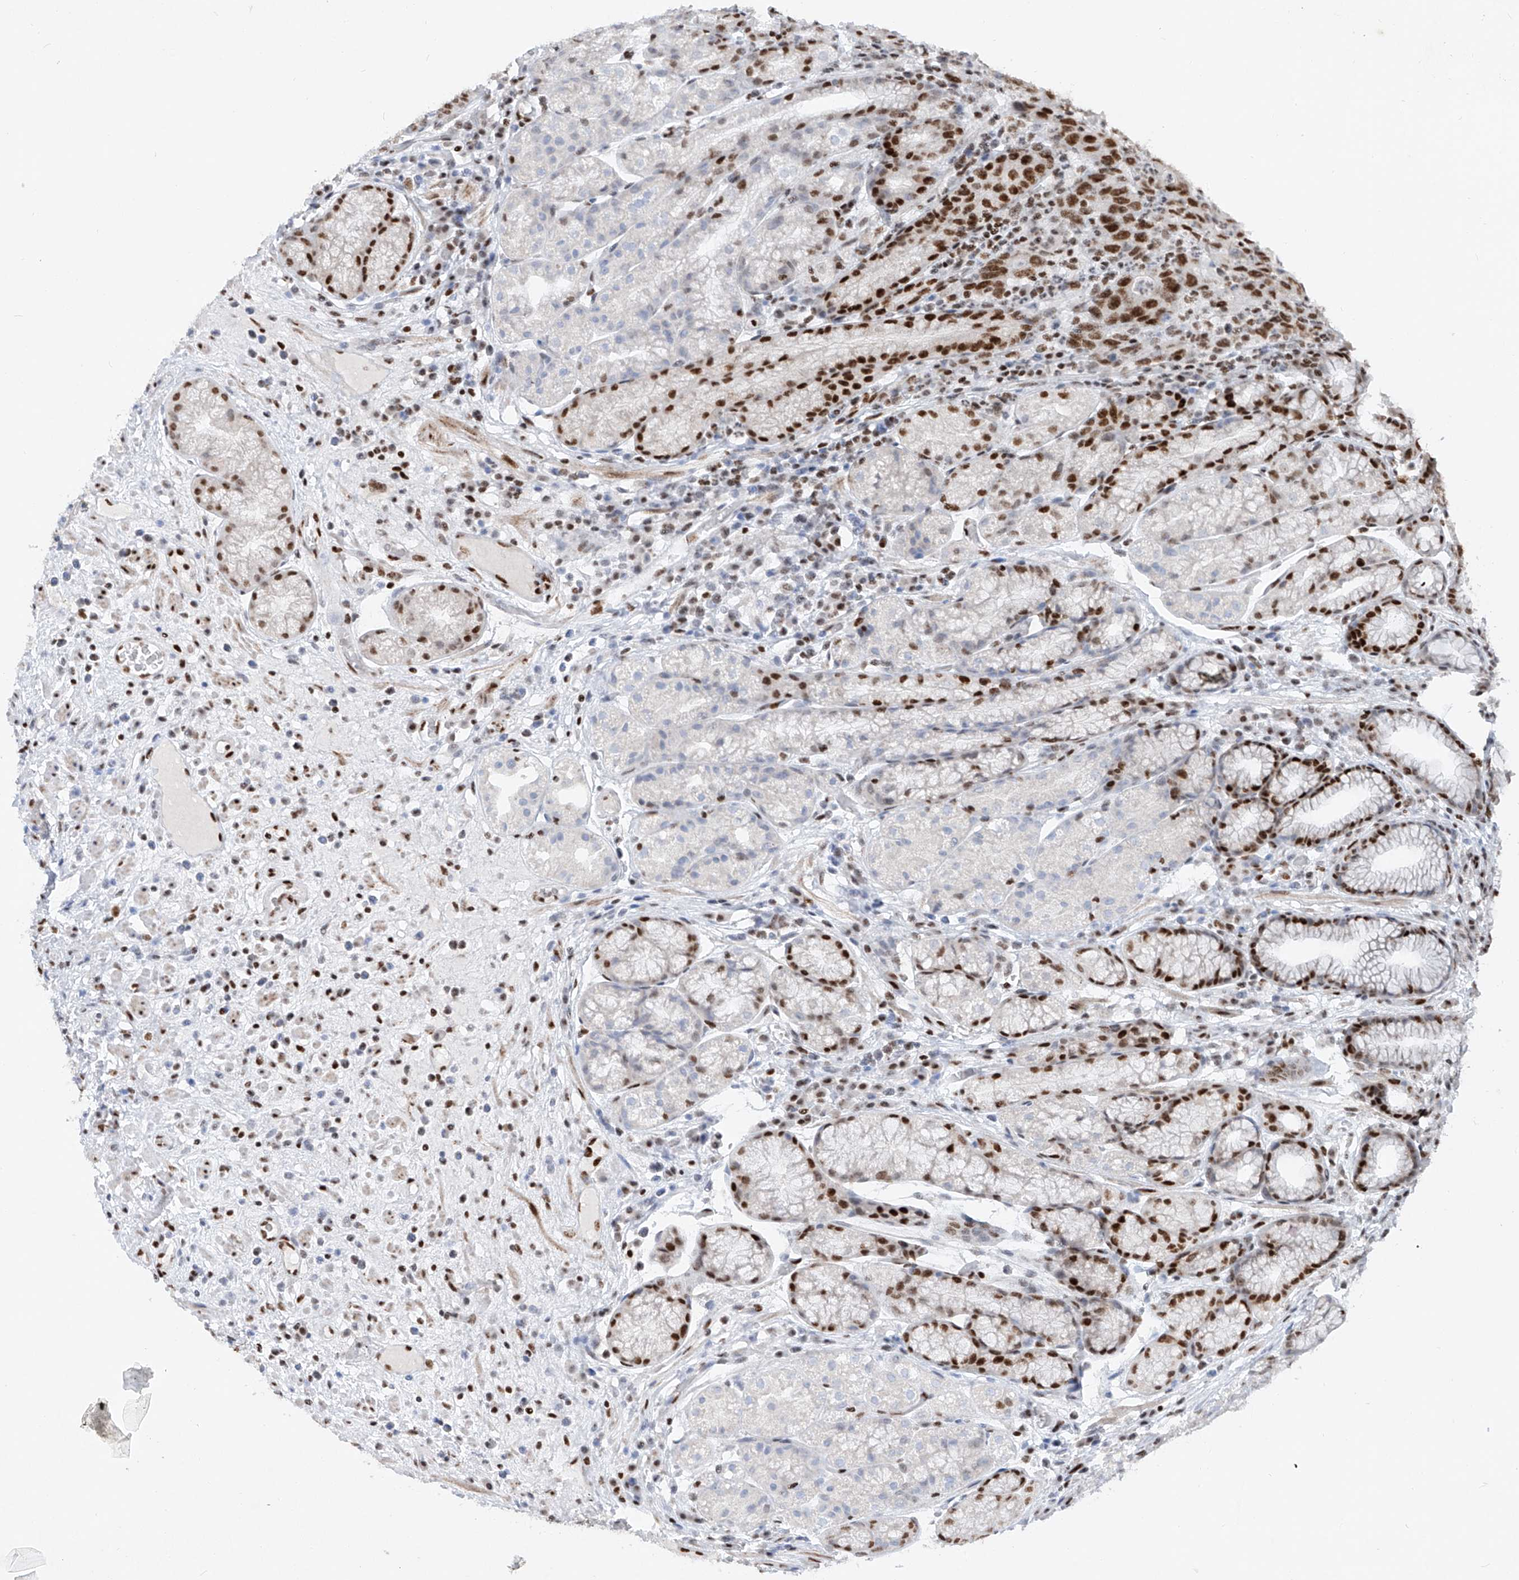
{"staining": {"intensity": "strong", "quantity": "25%-75%", "location": "nuclear"}, "tissue": "stomach", "cell_type": "Glandular cells", "image_type": "normal", "snomed": [{"axis": "morphology", "description": "Normal tissue, NOS"}, {"axis": "topography", "description": "Stomach"}], "caption": "IHC staining of unremarkable stomach, which reveals high levels of strong nuclear expression in about 25%-75% of glandular cells indicating strong nuclear protein positivity. The staining was performed using DAB (3,3'-diaminobenzidine) (brown) for protein detection and nuclei were counterstained in hematoxylin (blue).", "gene": "TAF4", "patient": {"sex": "male", "age": 57}}